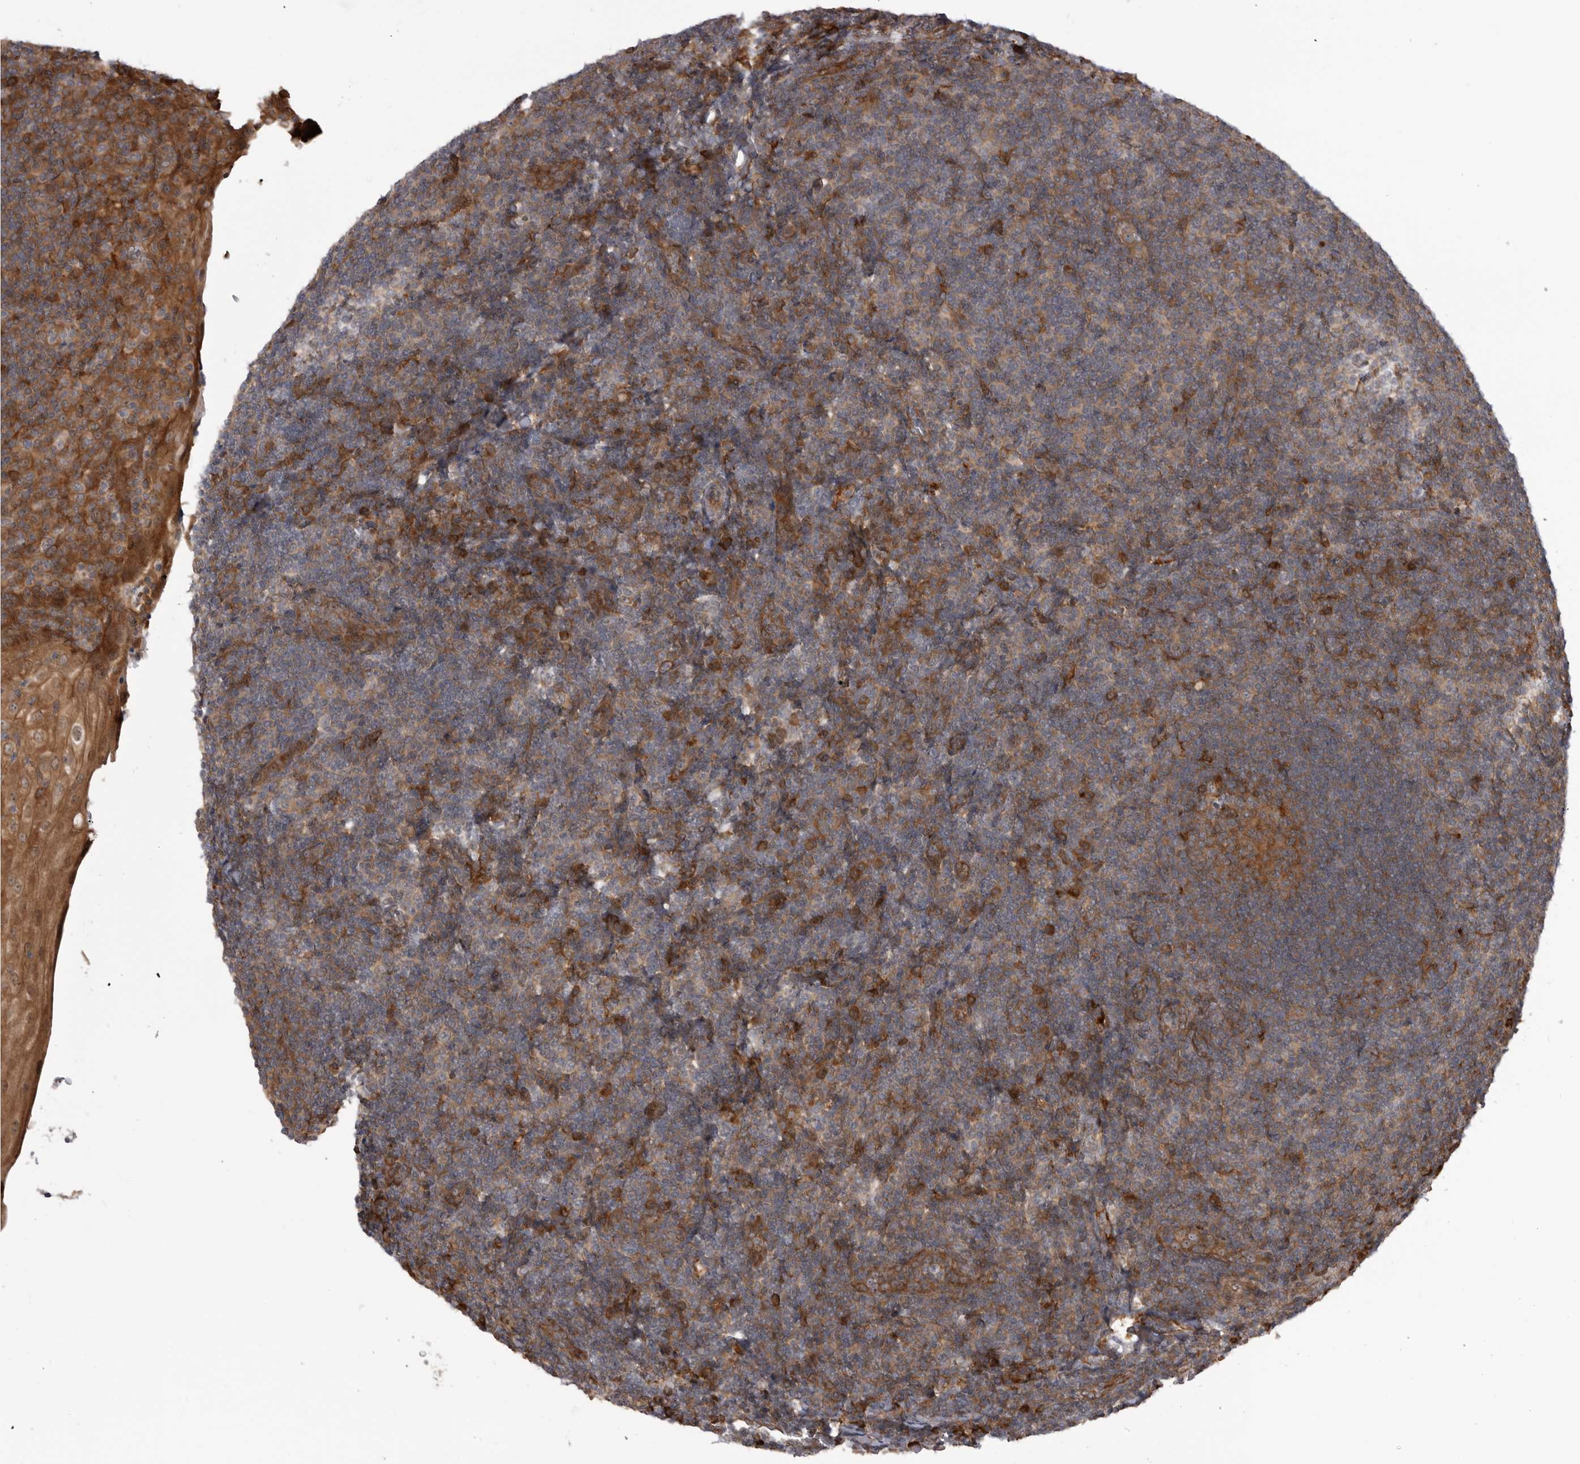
{"staining": {"intensity": "moderate", "quantity": ">75%", "location": "cytoplasmic/membranous"}, "tissue": "tonsil", "cell_type": "Germinal center cells", "image_type": "normal", "snomed": [{"axis": "morphology", "description": "Normal tissue, NOS"}, {"axis": "topography", "description": "Tonsil"}], "caption": "Protein expression by immunohistochemistry (IHC) displays moderate cytoplasmic/membranous staining in about >75% of germinal center cells in benign tonsil.", "gene": "RAB3GAP2", "patient": {"sex": "male", "age": 37}}